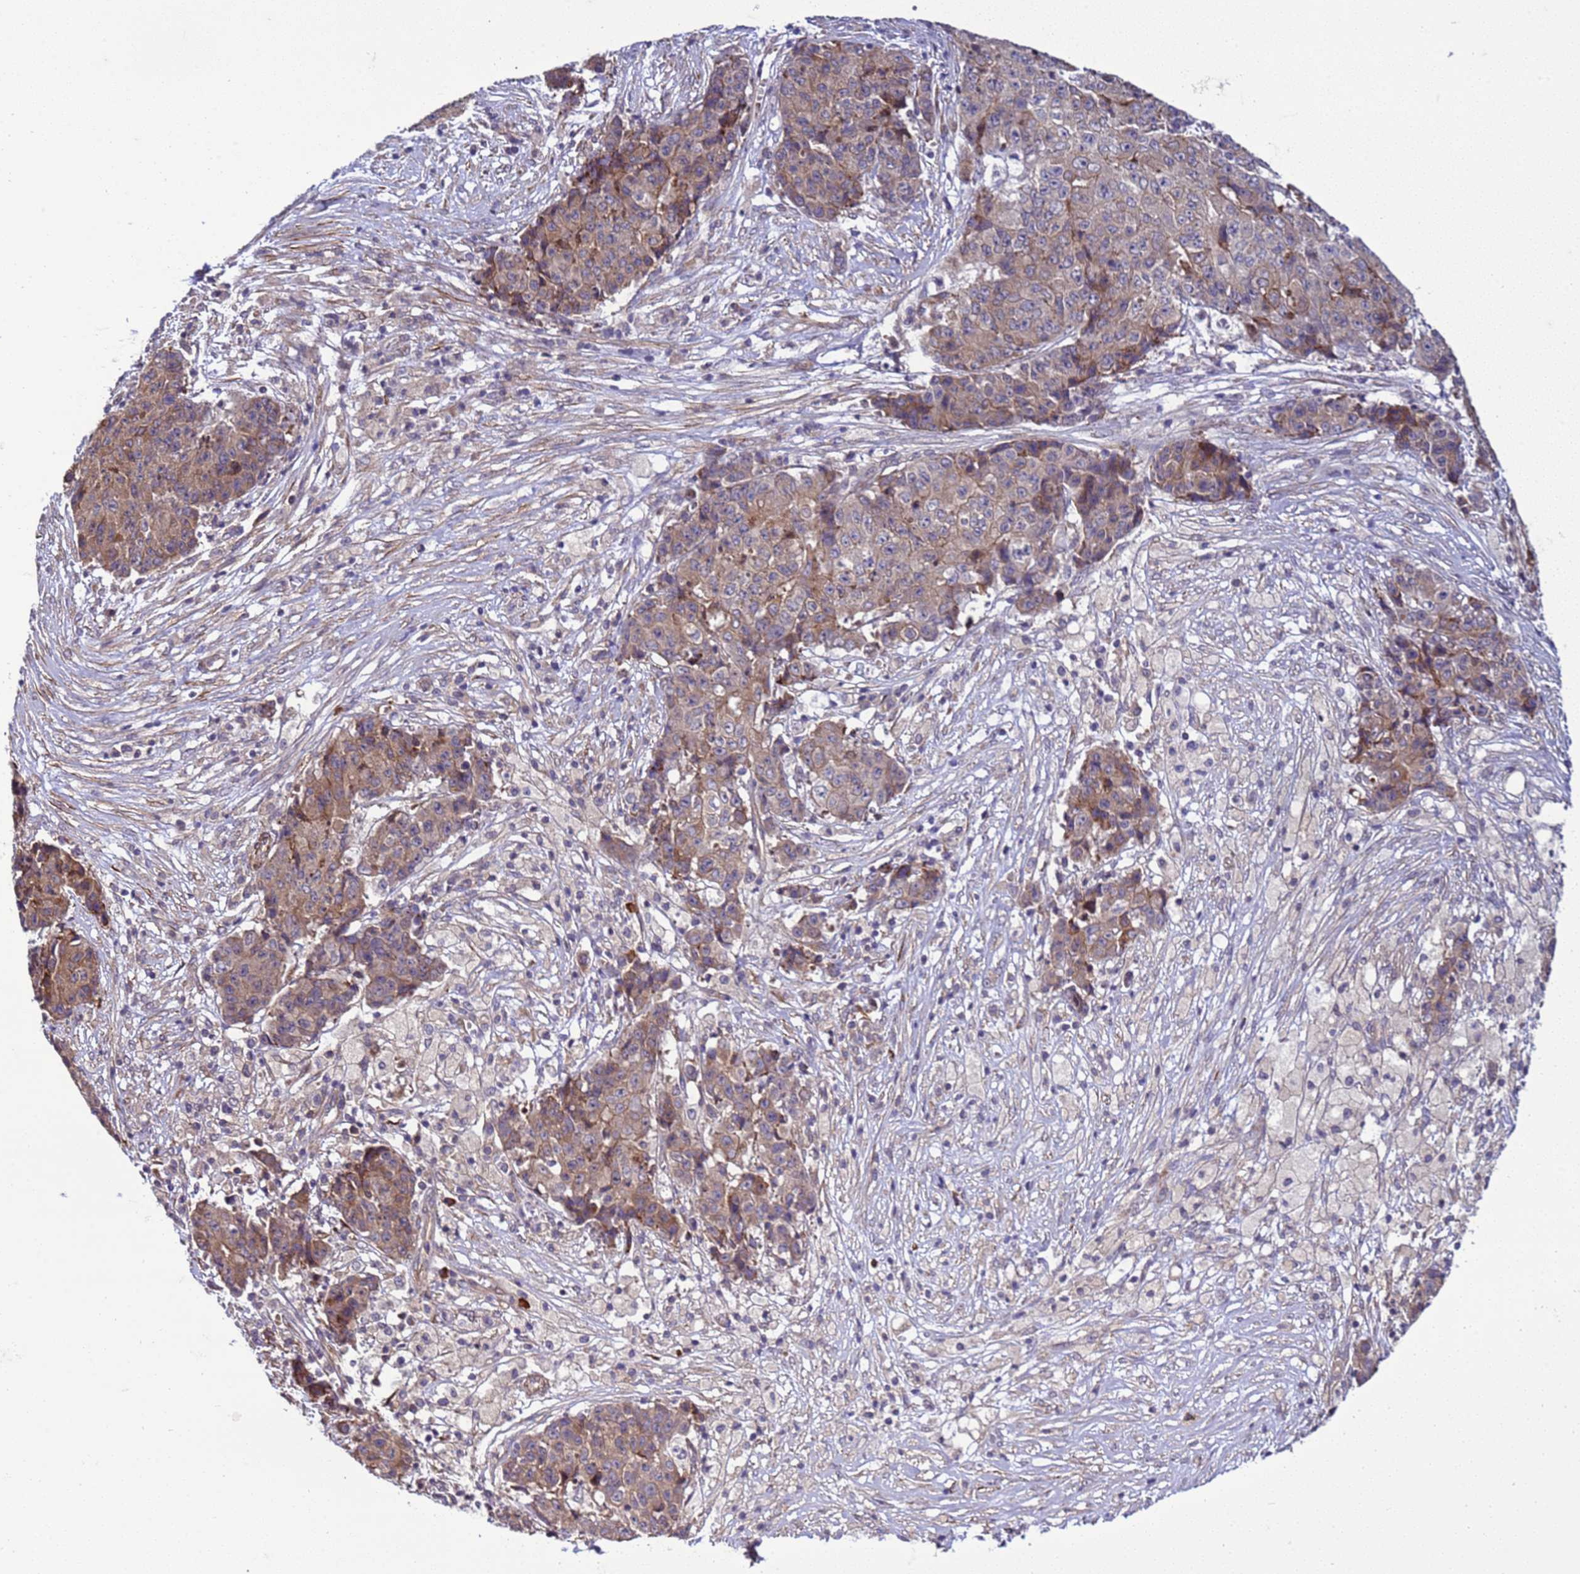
{"staining": {"intensity": "moderate", "quantity": "25%-75%", "location": "cytoplasmic/membranous"}, "tissue": "ovarian cancer", "cell_type": "Tumor cells", "image_type": "cancer", "snomed": [{"axis": "morphology", "description": "Carcinoma, endometroid"}, {"axis": "topography", "description": "Ovary"}], "caption": "Ovarian endometroid carcinoma tissue demonstrates moderate cytoplasmic/membranous staining in about 25%-75% of tumor cells", "gene": "GEN1", "patient": {"sex": "female", "age": 42}}